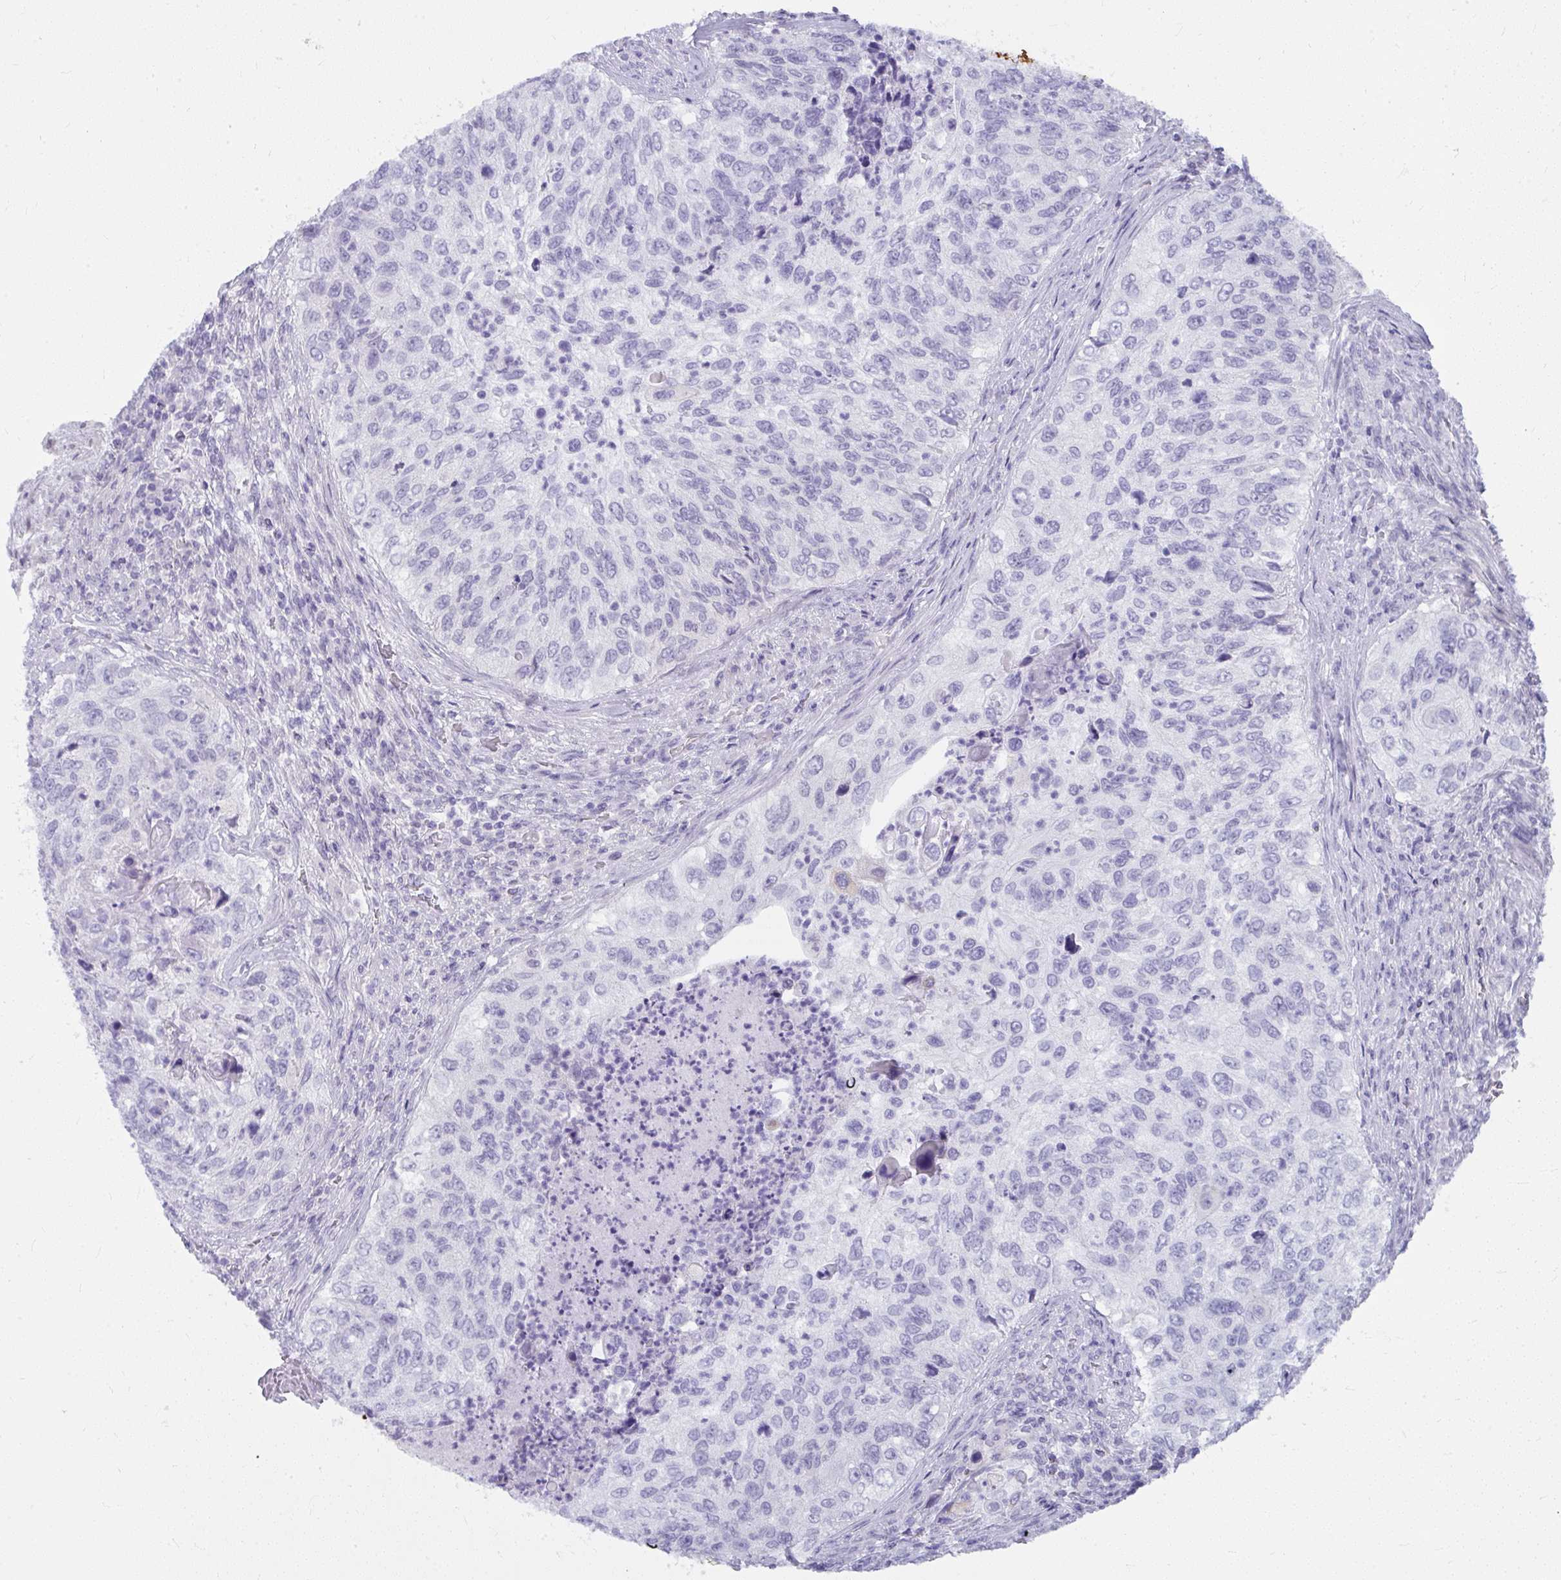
{"staining": {"intensity": "negative", "quantity": "none", "location": "none"}, "tissue": "urothelial cancer", "cell_type": "Tumor cells", "image_type": "cancer", "snomed": [{"axis": "morphology", "description": "Urothelial carcinoma, High grade"}, {"axis": "topography", "description": "Urinary bladder"}], "caption": "High power microscopy image of an immunohistochemistry micrograph of high-grade urothelial carcinoma, revealing no significant positivity in tumor cells.", "gene": "UGT3A2", "patient": {"sex": "female", "age": 60}}